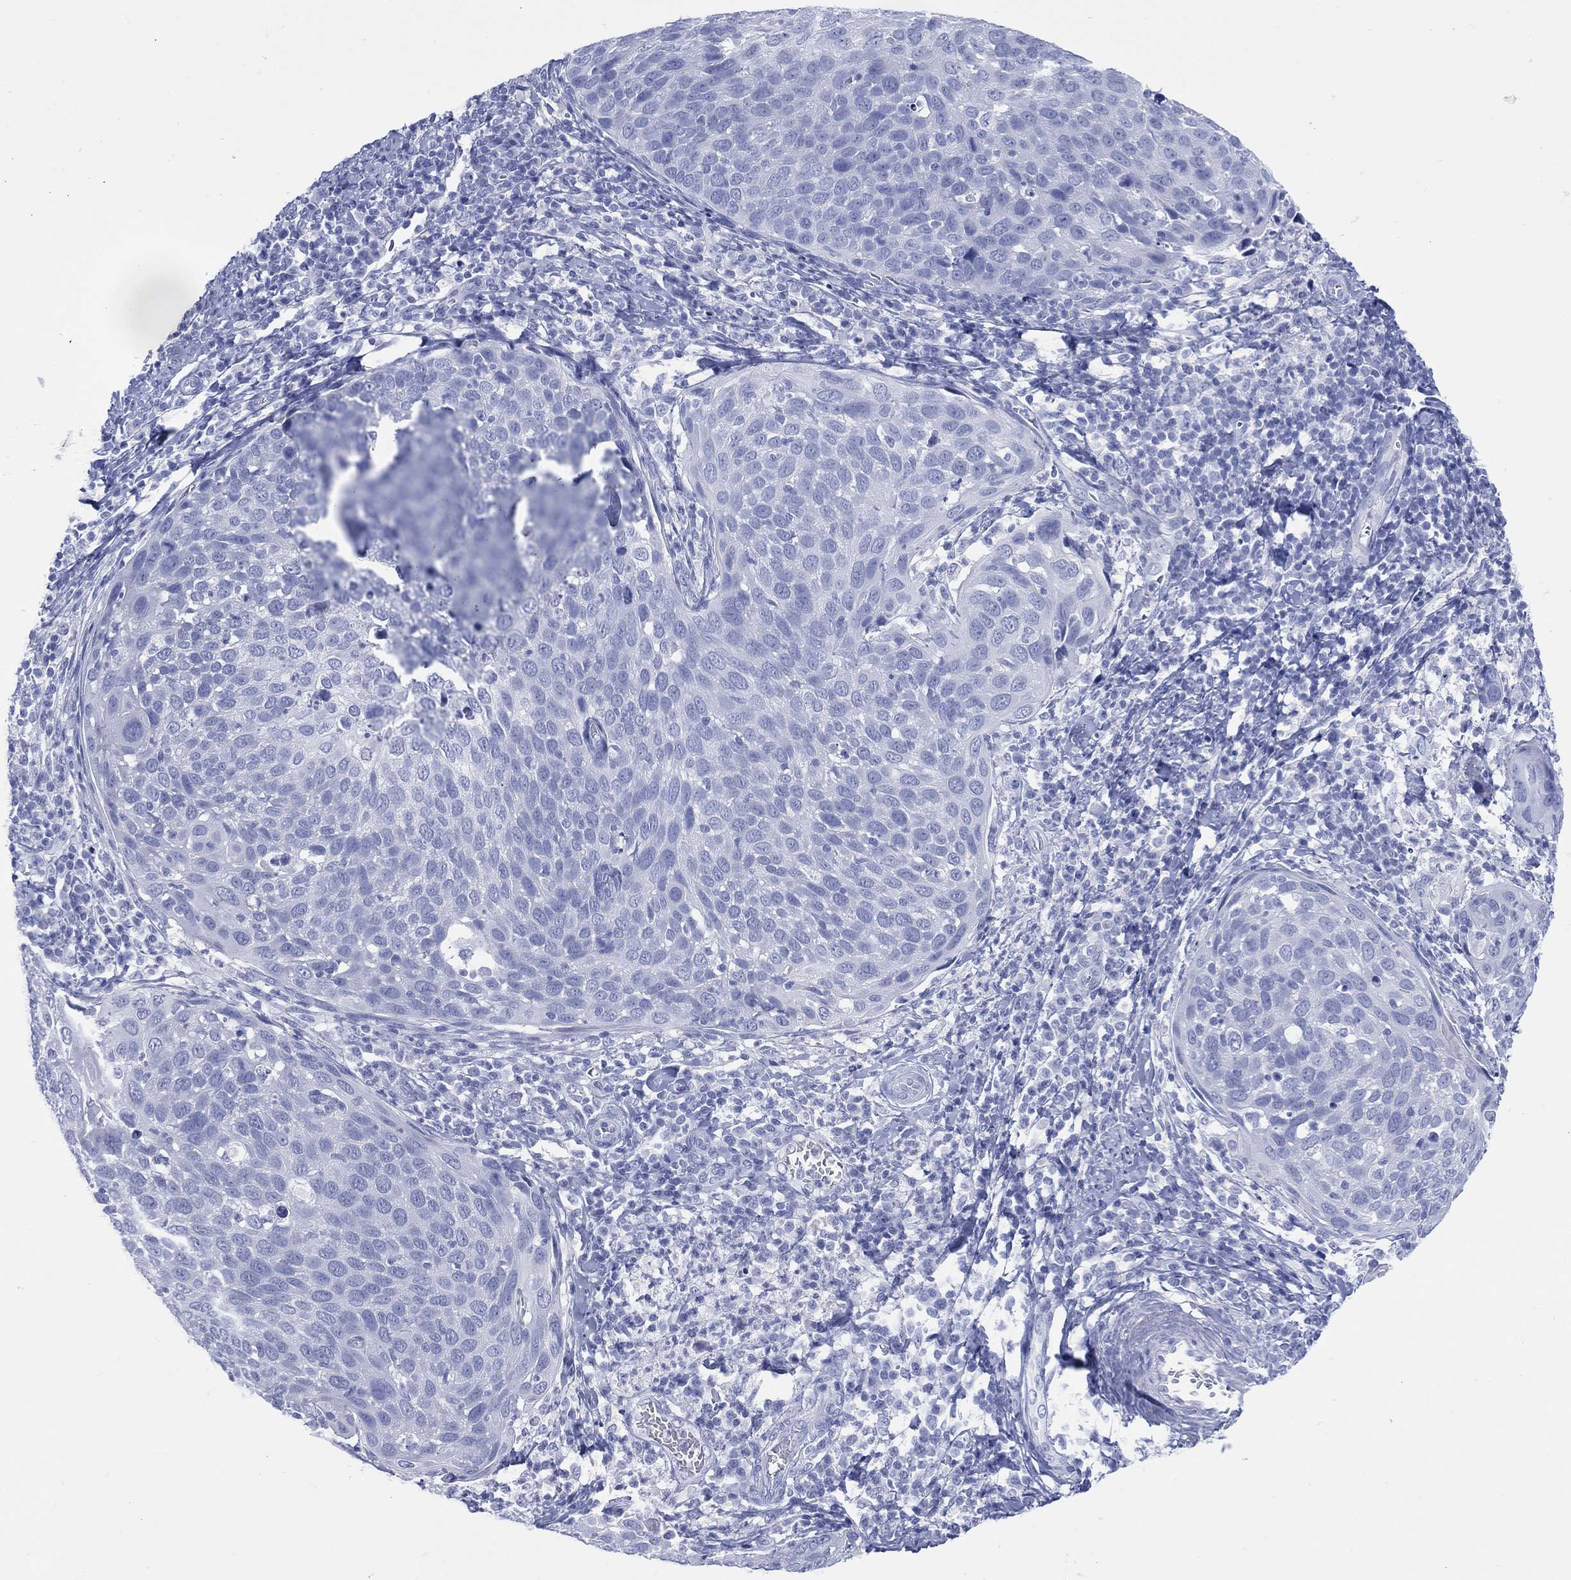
{"staining": {"intensity": "negative", "quantity": "none", "location": "none"}, "tissue": "cervical cancer", "cell_type": "Tumor cells", "image_type": "cancer", "snomed": [{"axis": "morphology", "description": "Squamous cell carcinoma, NOS"}, {"axis": "topography", "description": "Cervix"}], "caption": "Cervical cancer (squamous cell carcinoma) was stained to show a protein in brown. There is no significant expression in tumor cells. (Brightfield microscopy of DAB IHC at high magnification).", "gene": "LRRD1", "patient": {"sex": "female", "age": 54}}